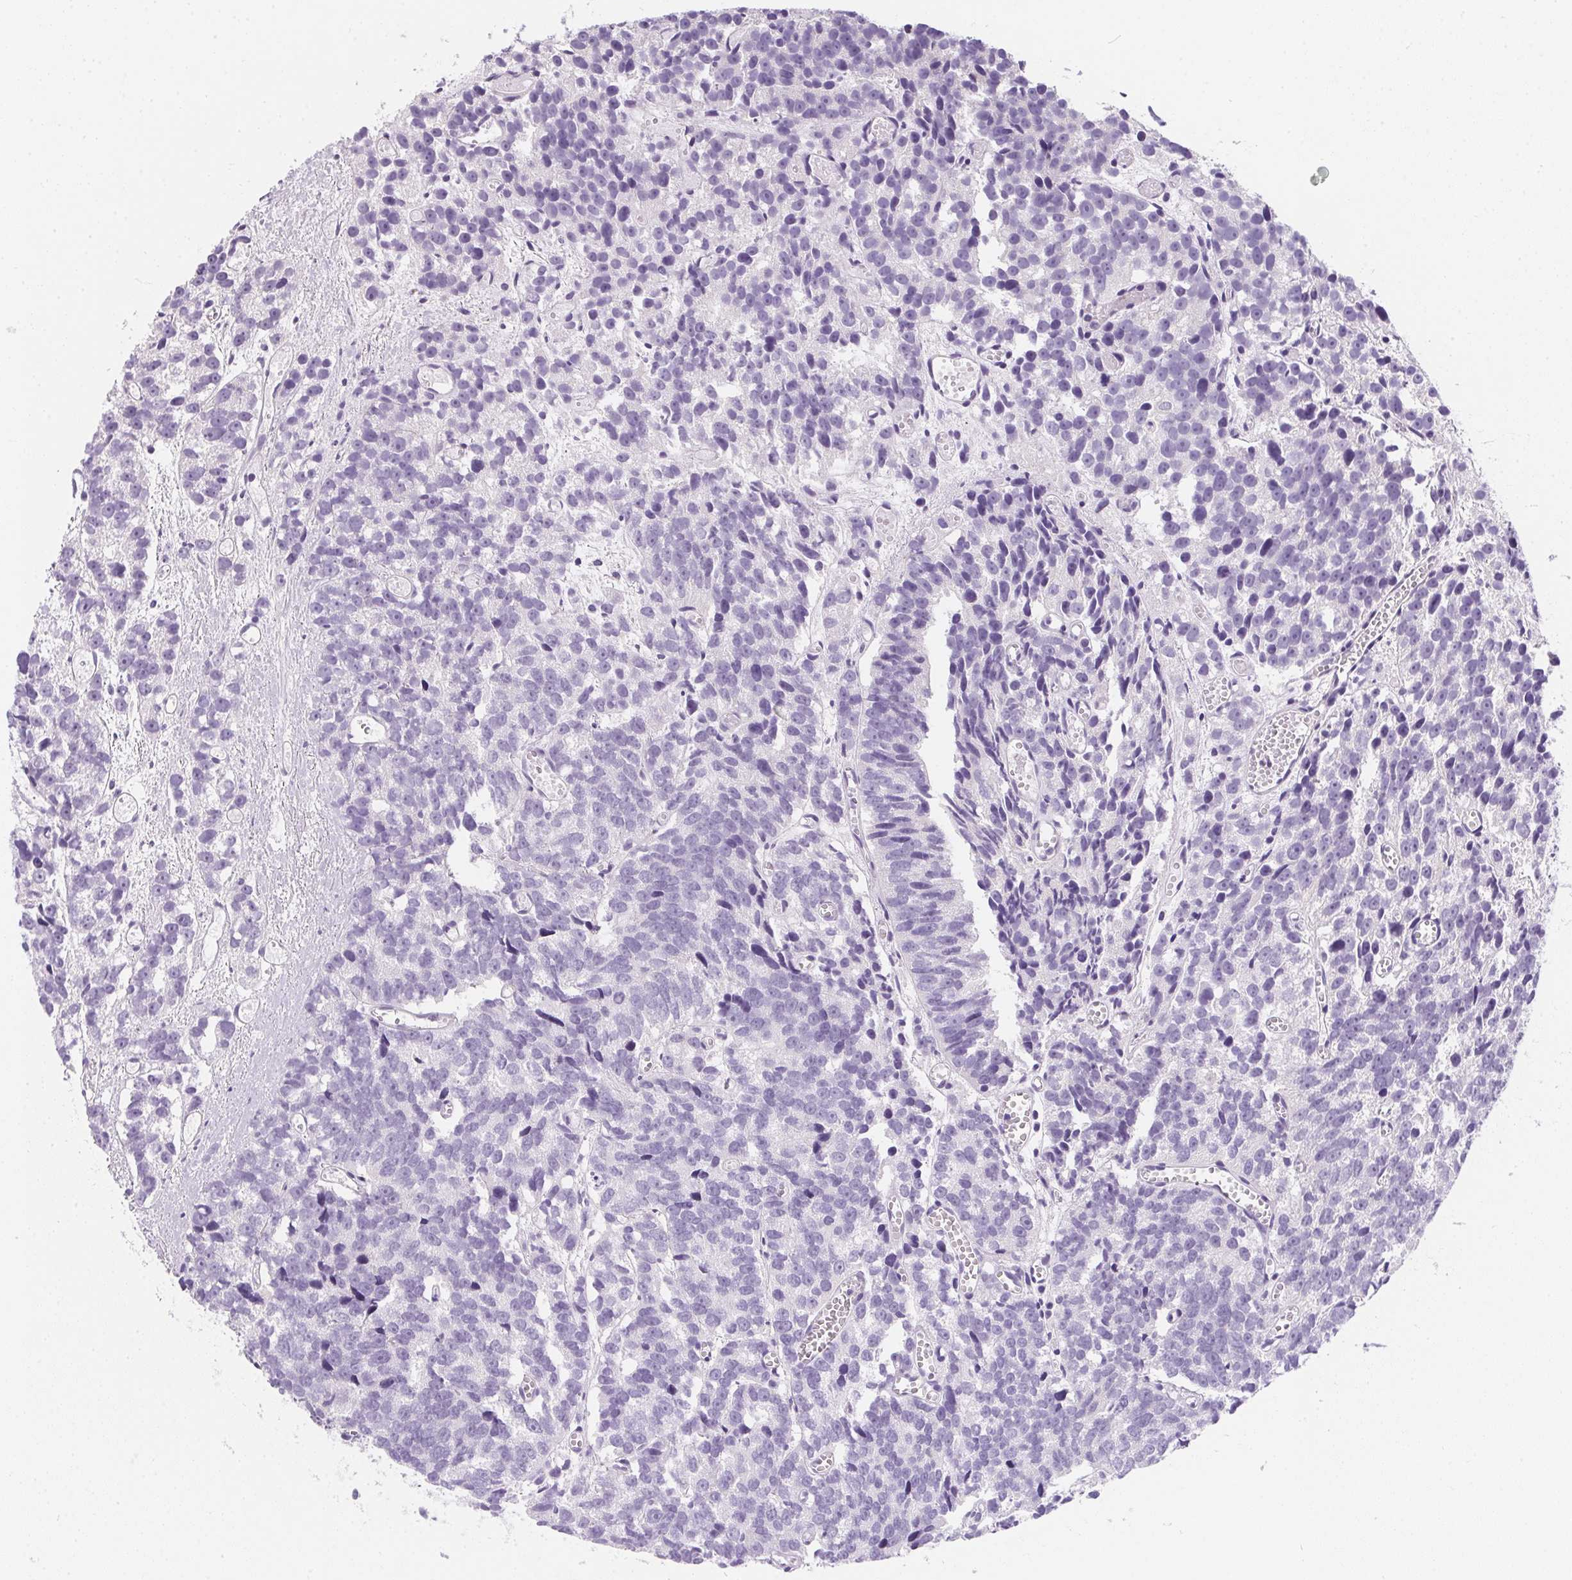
{"staining": {"intensity": "negative", "quantity": "none", "location": "none"}, "tissue": "prostate cancer", "cell_type": "Tumor cells", "image_type": "cancer", "snomed": [{"axis": "morphology", "description": "Adenocarcinoma, High grade"}, {"axis": "topography", "description": "Prostate"}], "caption": "An image of human prostate adenocarcinoma (high-grade) is negative for staining in tumor cells.", "gene": "AQP5", "patient": {"sex": "male", "age": 77}}